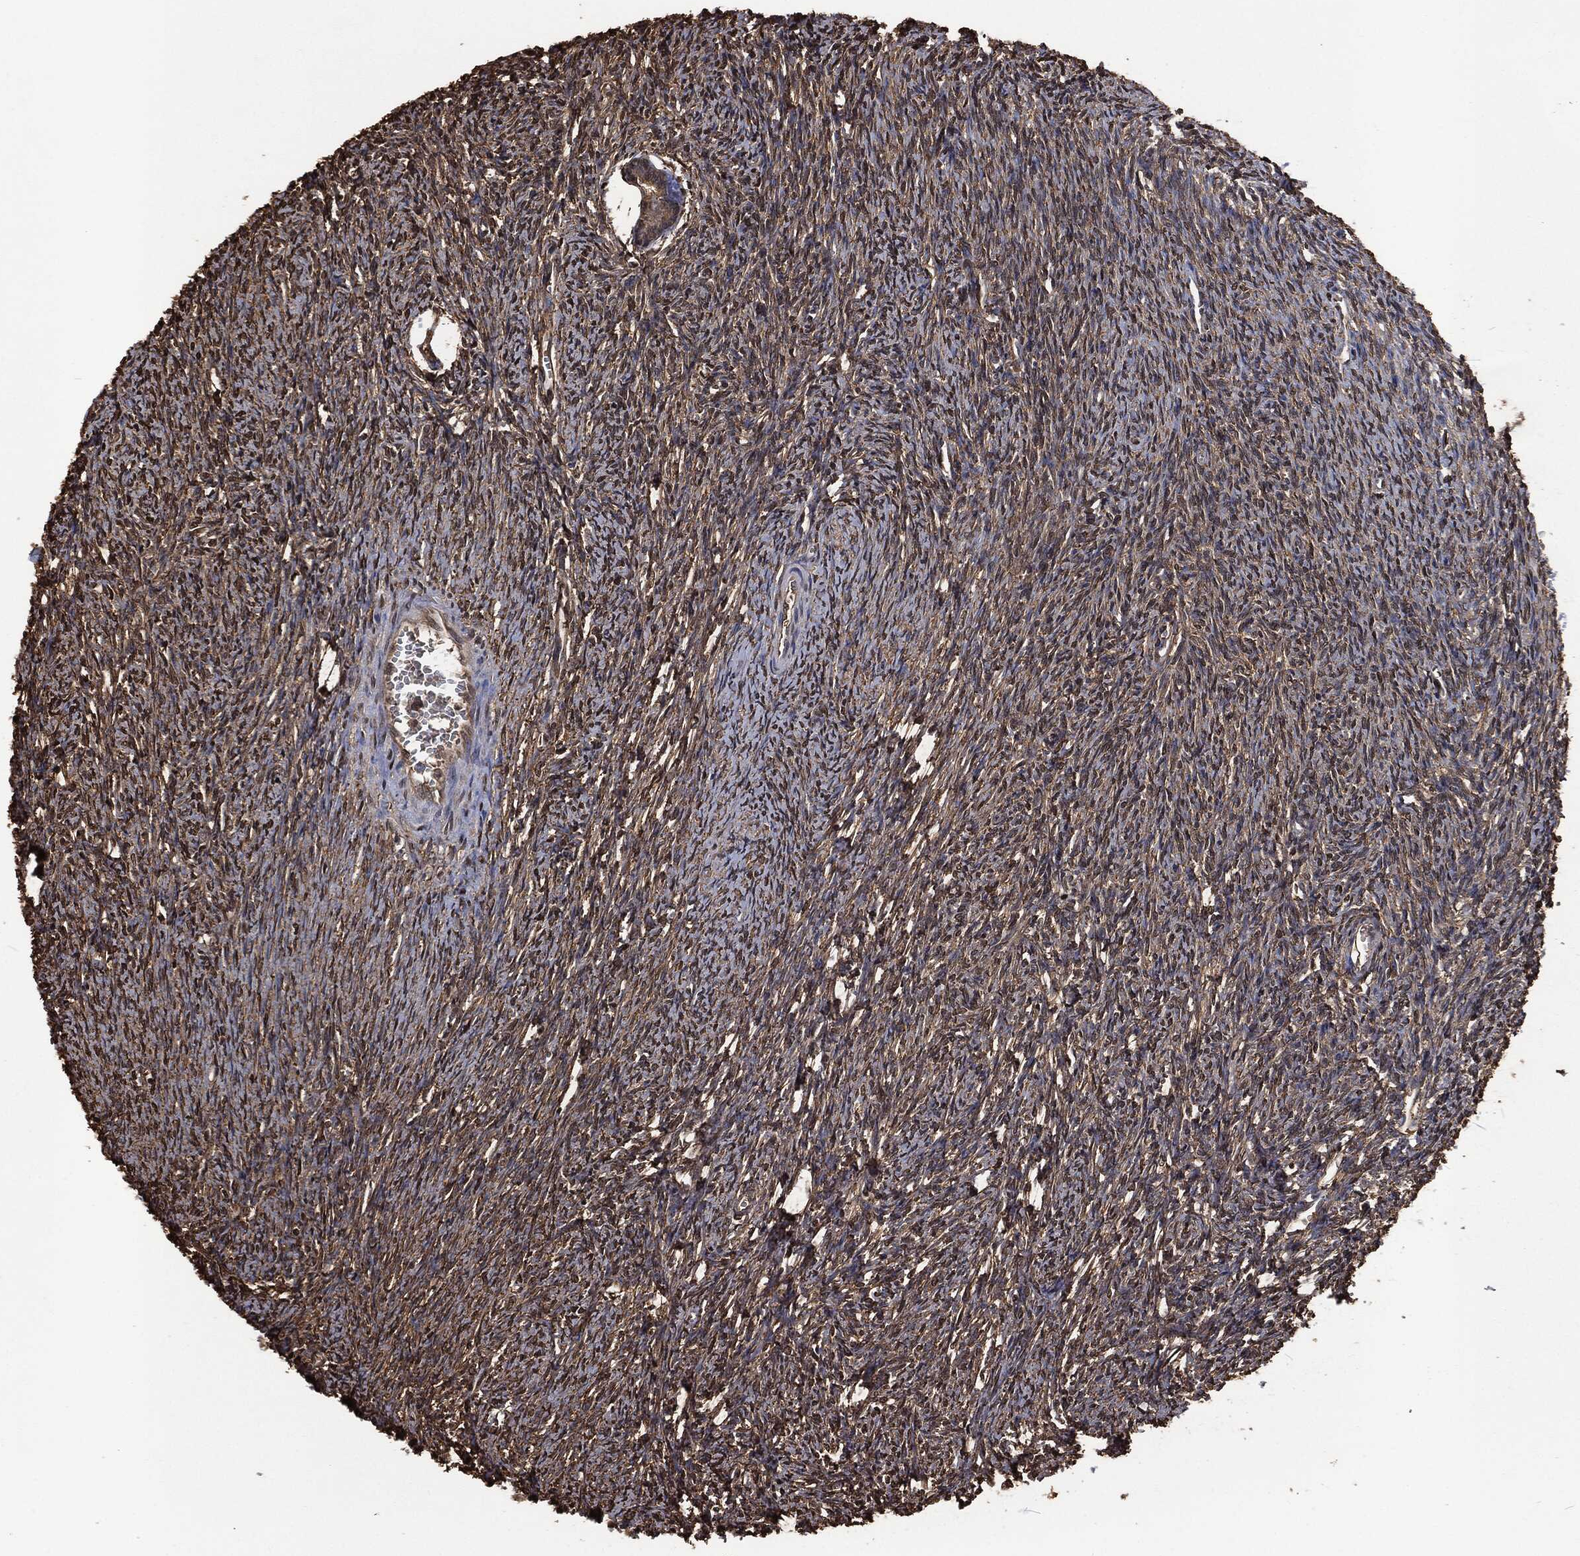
{"staining": {"intensity": "negative", "quantity": "none", "location": "none"}, "tissue": "ovary", "cell_type": "Follicle cells", "image_type": "normal", "snomed": [{"axis": "morphology", "description": "Normal tissue, NOS"}, {"axis": "topography", "description": "Fallopian tube"}, {"axis": "topography", "description": "Ovary"}], "caption": "This is a histopathology image of immunohistochemistry staining of unremarkable ovary, which shows no staining in follicle cells.", "gene": "PRDX4", "patient": {"sex": "female", "age": 33}}